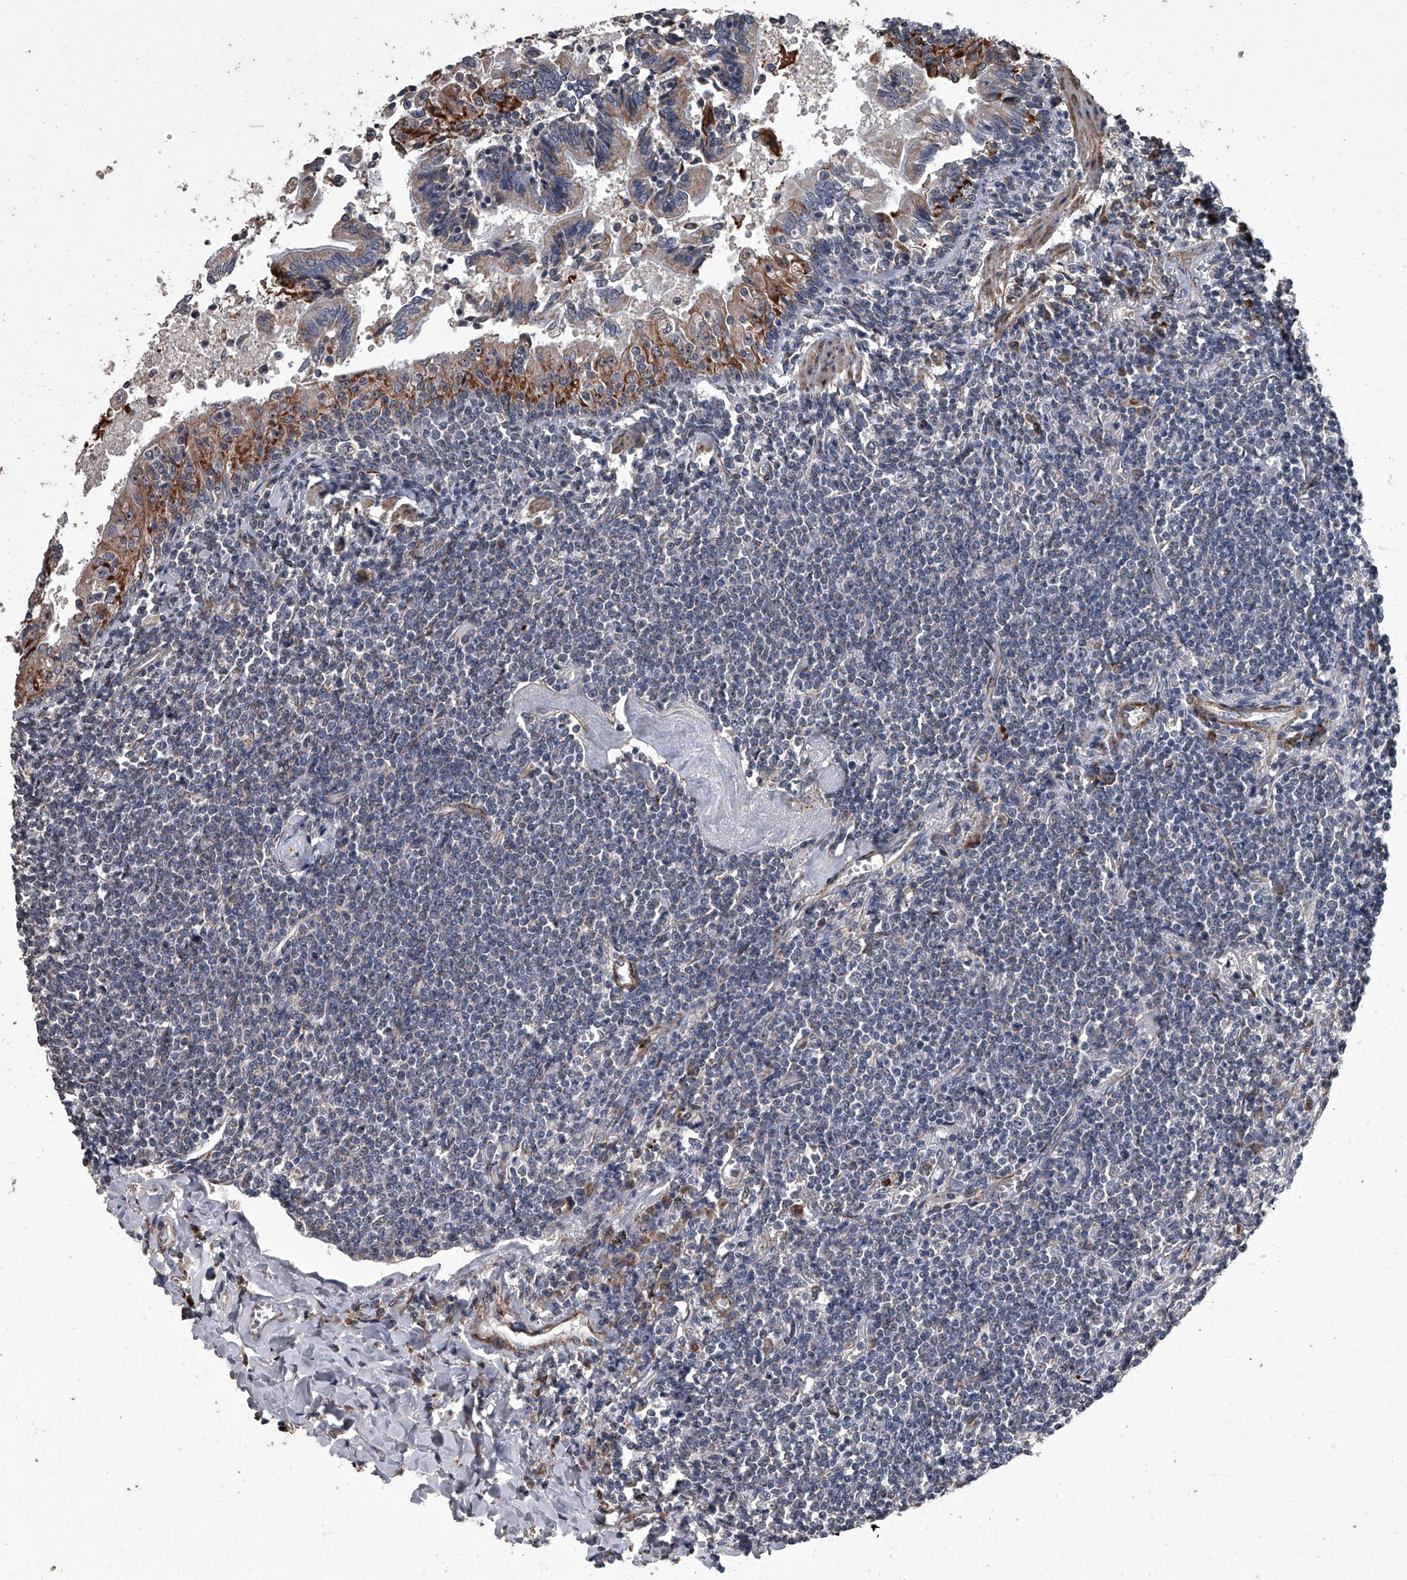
{"staining": {"intensity": "negative", "quantity": "none", "location": "none"}, "tissue": "lymphoma", "cell_type": "Tumor cells", "image_type": "cancer", "snomed": [{"axis": "morphology", "description": "Malignant lymphoma, non-Hodgkin's type, Low grade"}, {"axis": "topography", "description": "Lung"}], "caption": "This is a image of immunohistochemistry (IHC) staining of malignant lymphoma, non-Hodgkin's type (low-grade), which shows no positivity in tumor cells.", "gene": "SIRT4", "patient": {"sex": "female", "age": 71}}